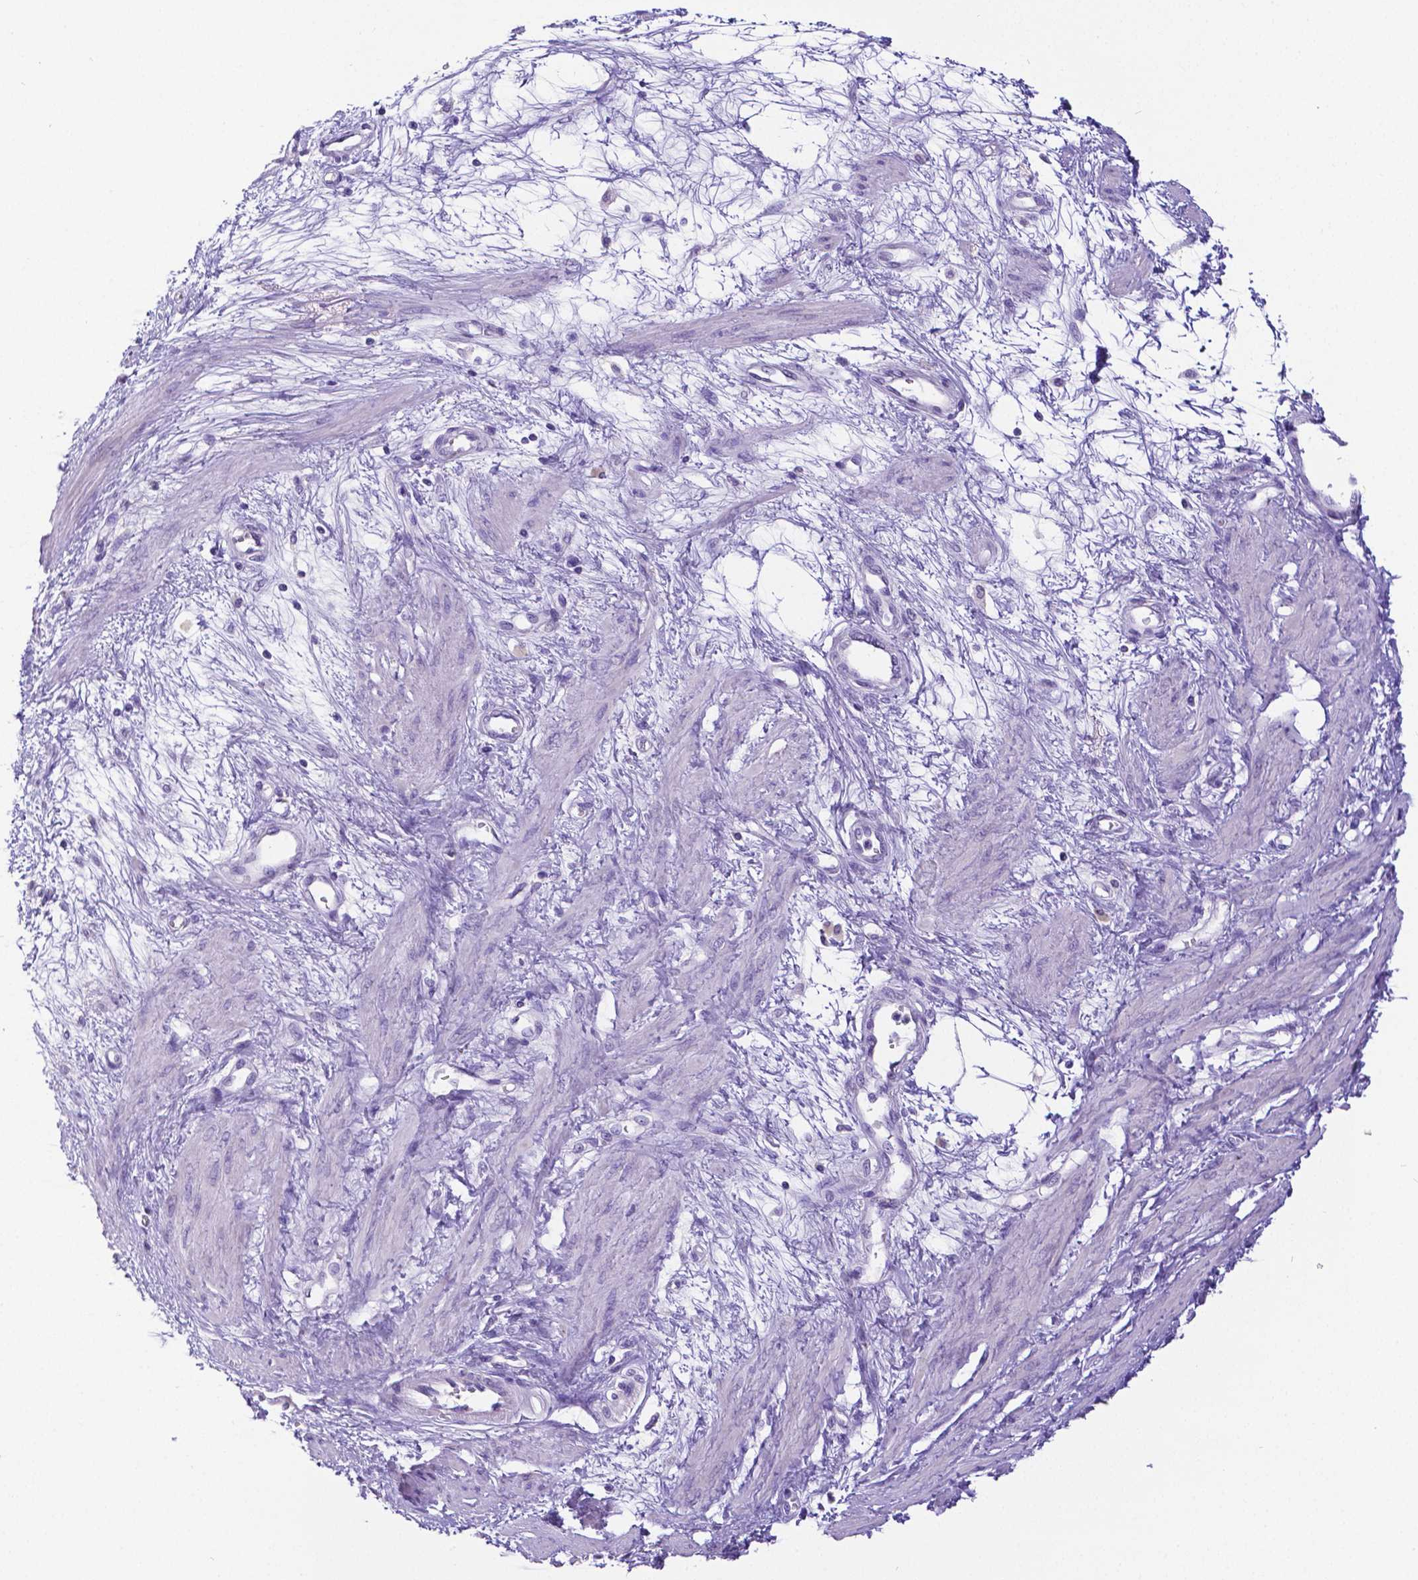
{"staining": {"intensity": "negative", "quantity": "none", "location": "none"}, "tissue": "smooth muscle", "cell_type": "Smooth muscle cells", "image_type": "normal", "snomed": [{"axis": "morphology", "description": "Normal tissue, NOS"}, {"axis": "topography", "description": "Smooth muscle"}, {"axis": "topography", "description": "Uterus"}], "caption": "DAB immunohistochemical staining of normal smooth muscle exhibits no significant expression in smooth muscle cells.", "gene": "SATB2", "patient": {"sex": "female", "age": 39}}